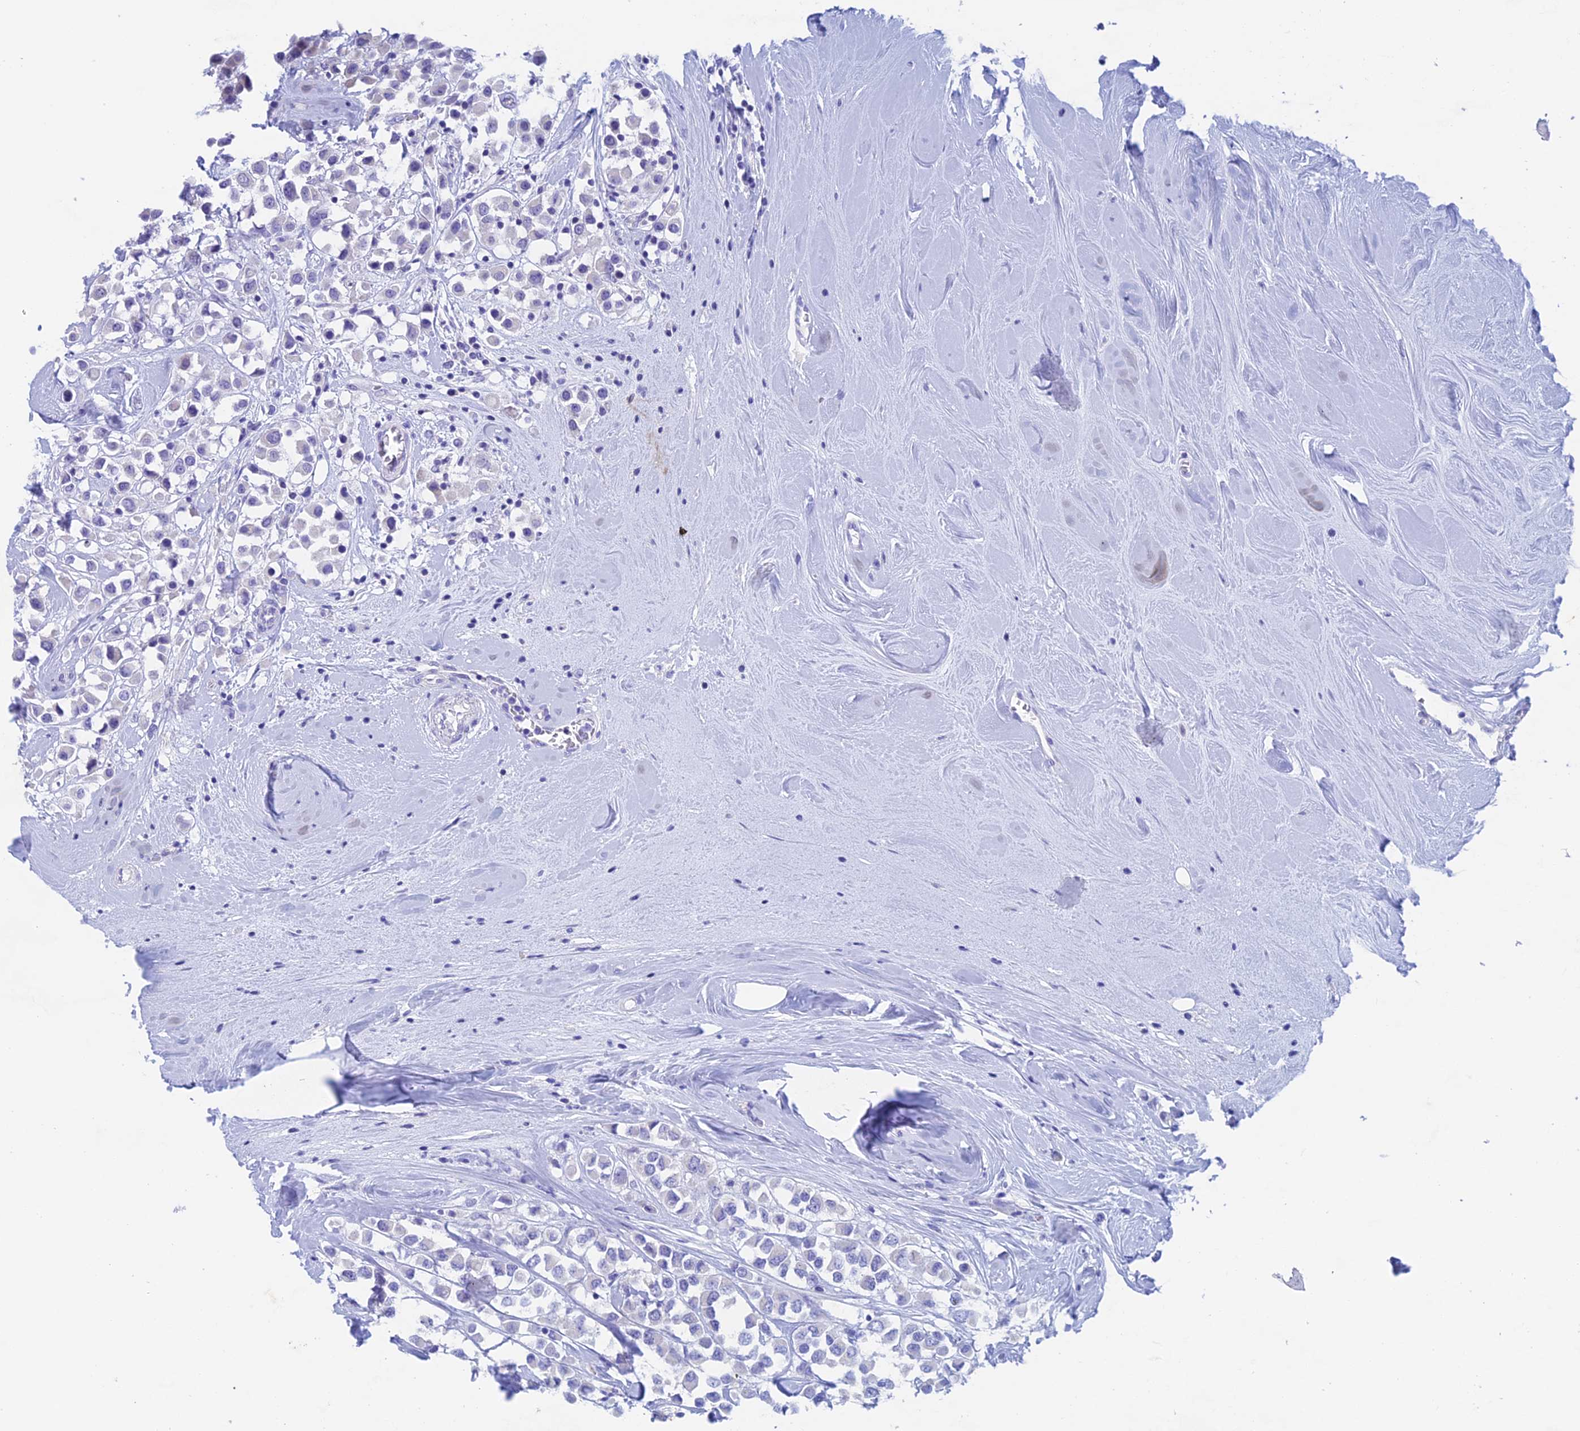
{"staining": {"intensity": "negative", "quantity": "none", "location": "none"}, "tissue": "breast cancer", "cell_type": "Tumor cells", "image_type": "cancer", "snomed": [{"axis": "morphology", "description": "Duct carcinoma"}, {"axis": "topography", "description": "Breast"}], "caption": "Breast cancer (intraductal carcinoma) stained for a protein using IHC reveals no expression tumor cells.", "gene": "PSMC3IP", "patient": {"sex": "female", "age": 61}}